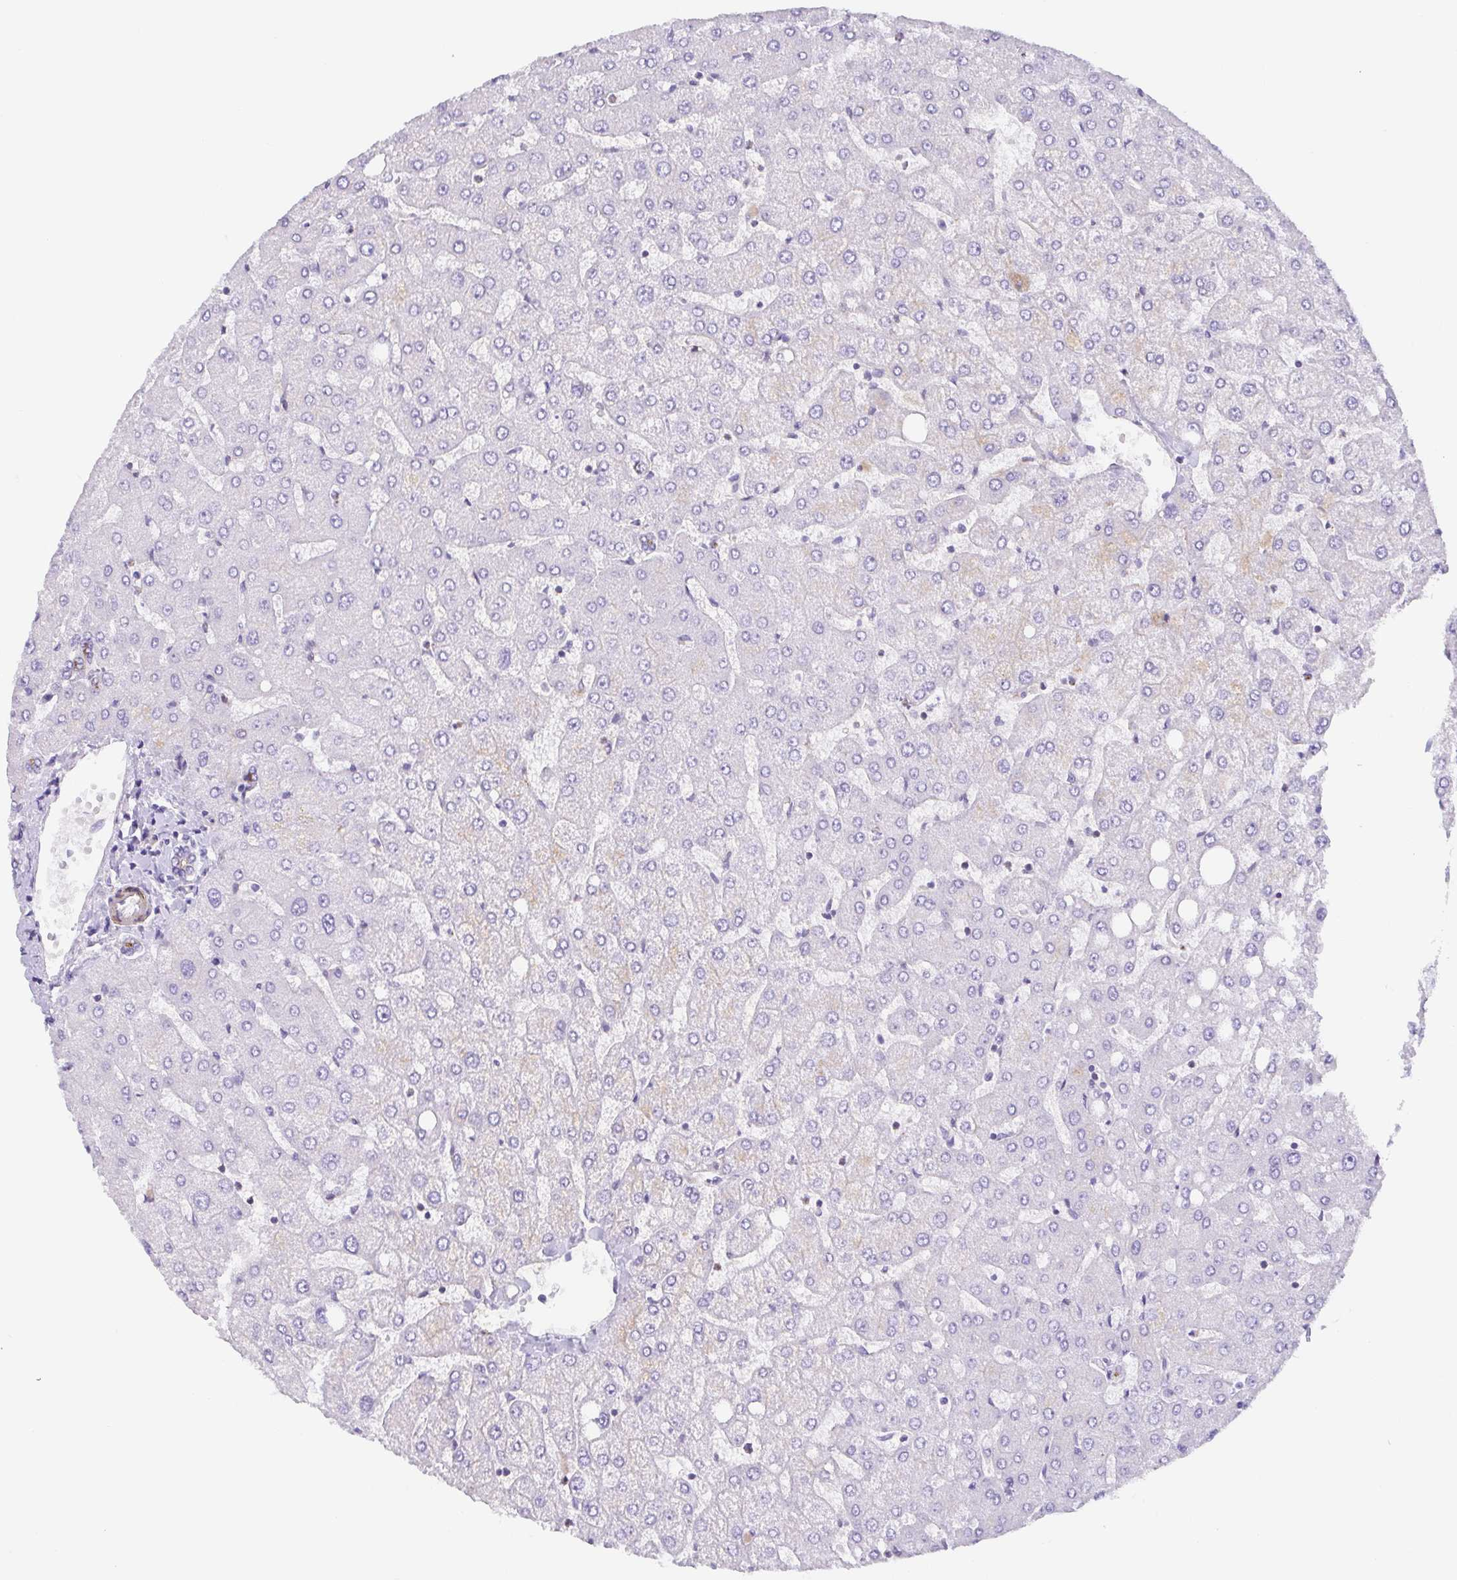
{"staining": {"intensity": "weak", "quantity": "25%-75%", "location": "cytoplasmic/membranous"}, "tissue": "liver", "cell_type": "Cholangiocytes", "image_type": "normal", "snomed": [{"axis": "morphology", "description": "Normal tissue, NOS"}, {"axis": "topography", "description": "Liver"}], "caption": "Weak cytoplasmic/membranous expression is identified in about 25%-75% of cholangiocytes in normal liver.", "gene": "TRAM2", "patient": {"sex": "female", "age": 54}}